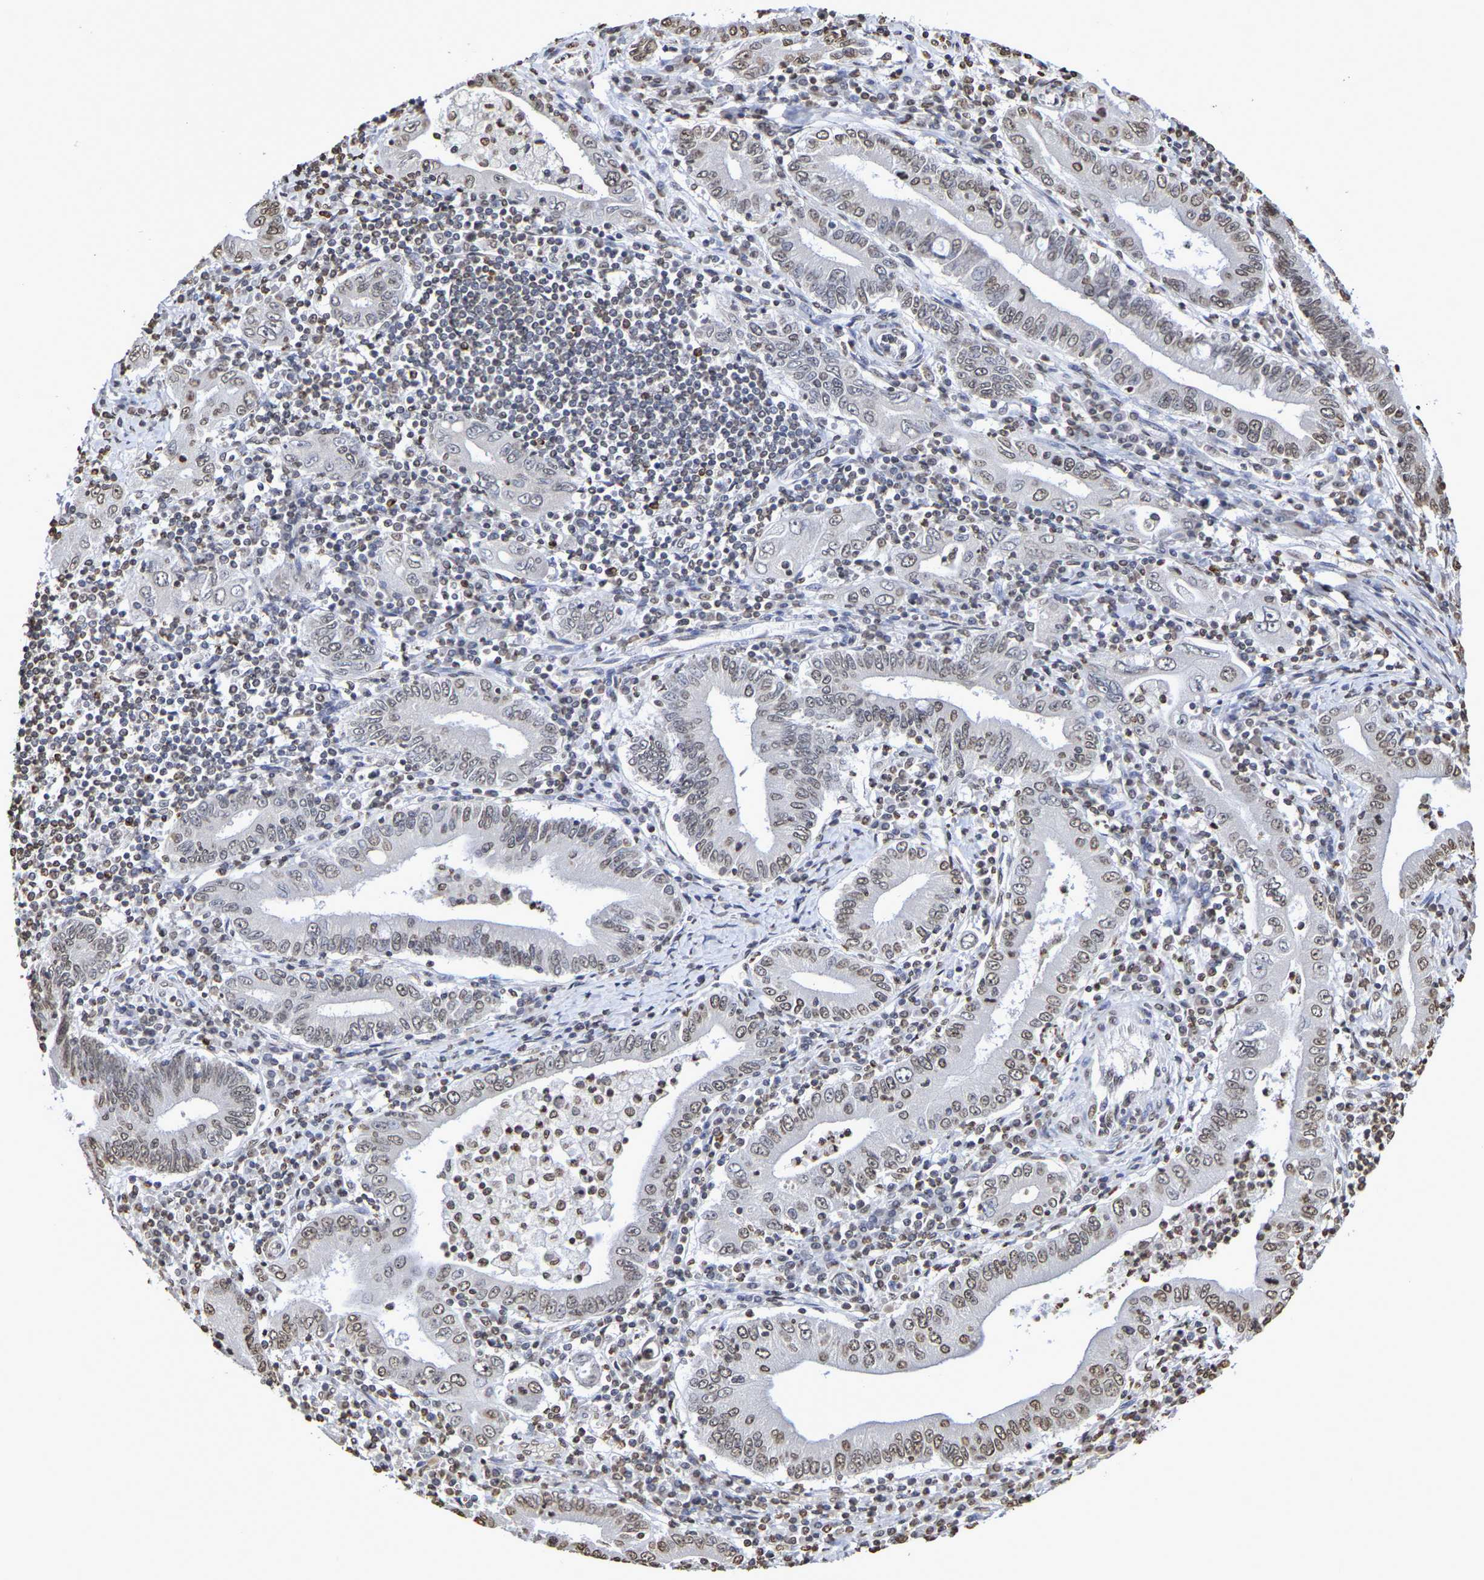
{"staining": {"intensity": "weak", "quantity": "25%-75%", "location": "nuclear"}, "tissue": "stomach cancer", "cell_type": "Tumor cells", "image_type": "cancer", "snomed": [{"axis": "morphology", "description": "Normal tissue, NOS"}, {"axis": "morphology", "description": "Adenocarcinoma, NOS"}, {"axis": "topography", "description": "Esophagus"}, {"axis": "topography", "description": "Stomach, upper"}, {"axis": "topography", "description": "Peripheral nerve tissue"}], "caption": "IHC image of neoplastic tissue: adenocarcinoma (stomach) stained using IHC shows low levels of weak protein expression localized specifically in the nuclear of tumor cells, appearing as a nuclear brown color.", "gene": "ATF4", "patient": {"sex": "male", "age": 62}}